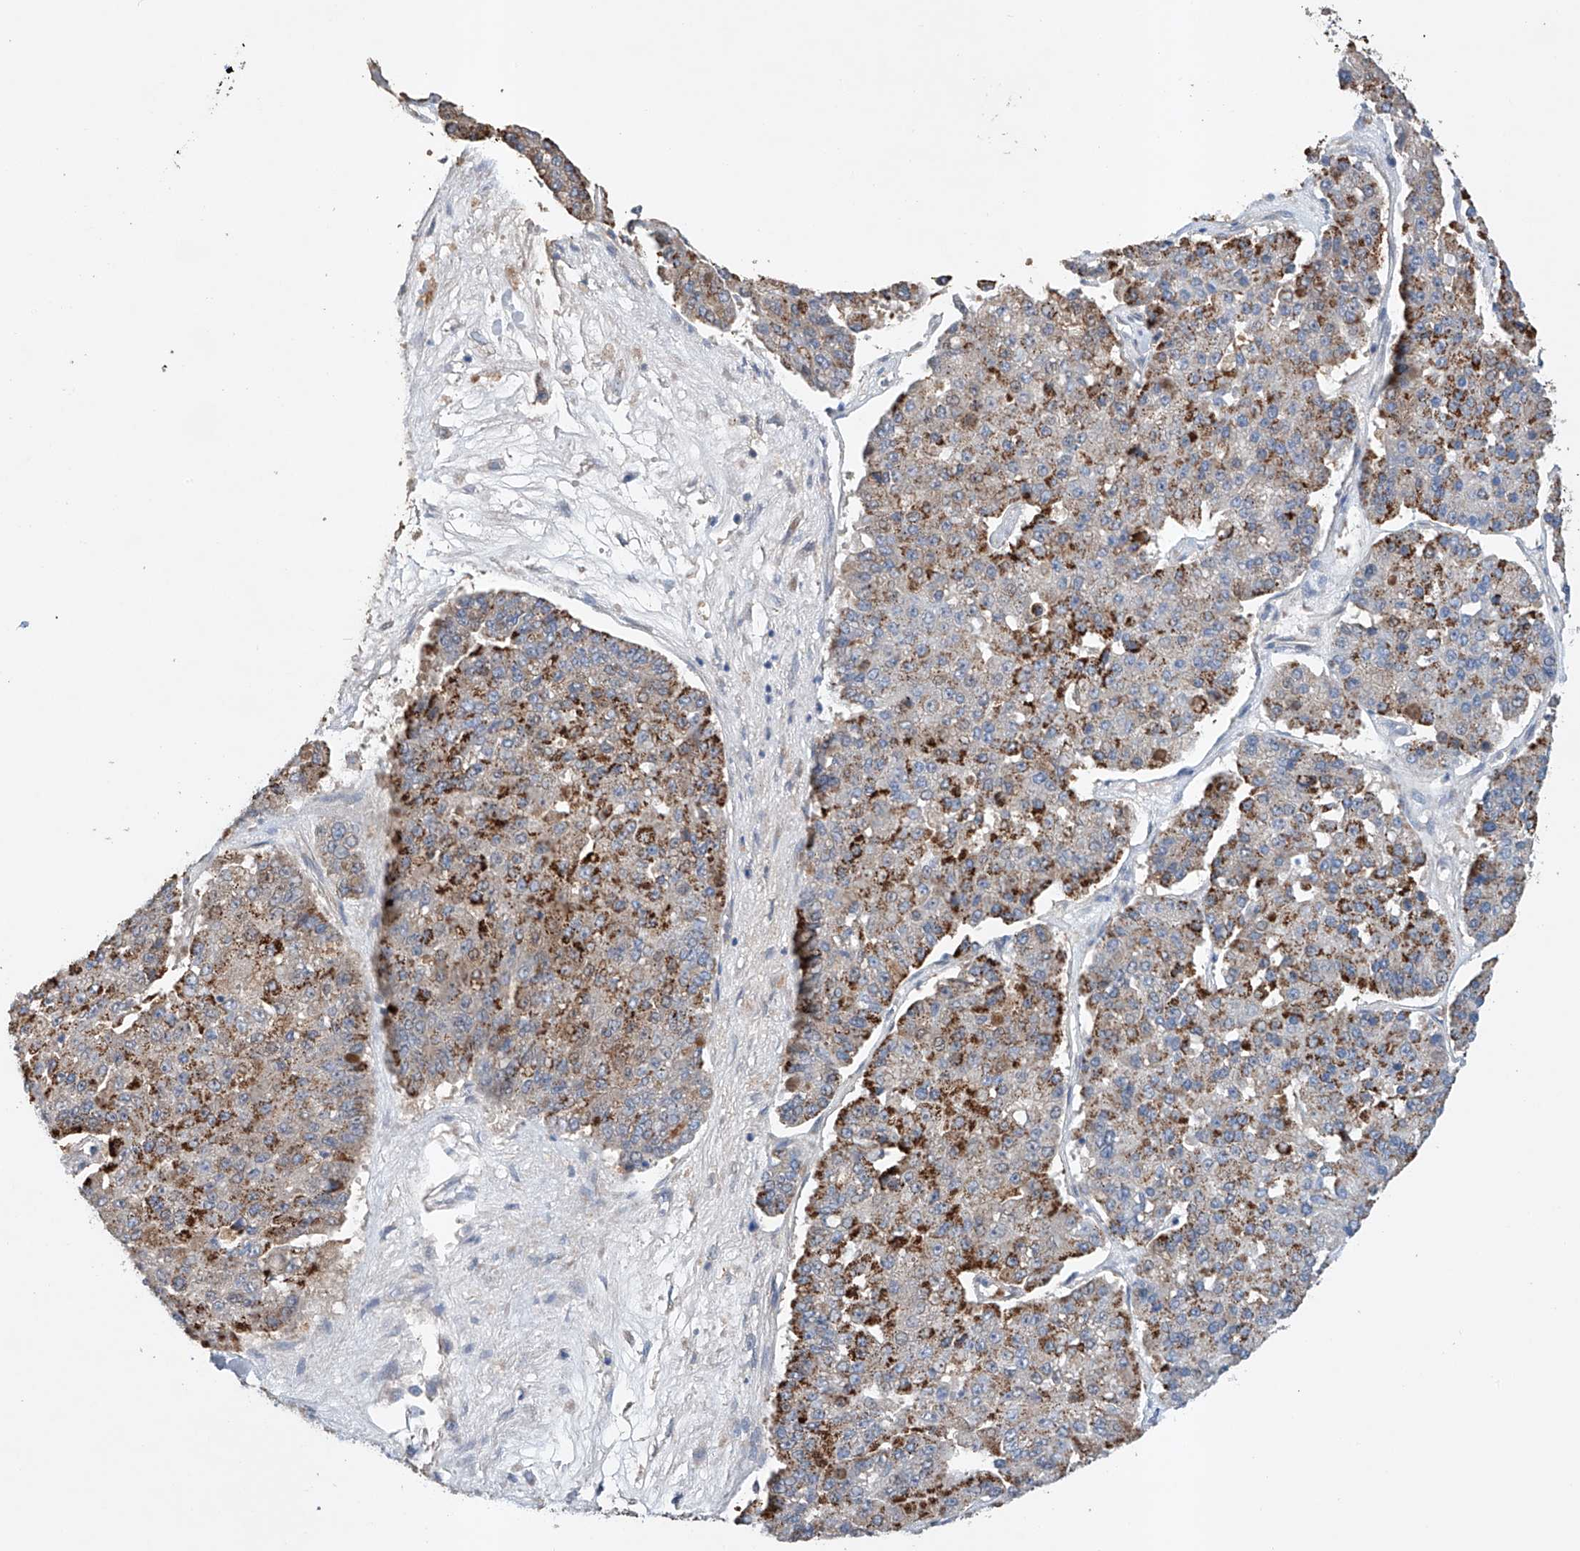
{"staining": {"intensity": "strong", "quantity": ">75%", "location": "cytoplasmic/membranous"}, "tissue": "pancreatic cancer", "cell_type": "Tumor cells", "image_type": "cancer", "snomed": [{"axis": "morphology", "description": "Adenocarcinoma, NOS"}, {"axis": "topography", "description": "Pancreas"}], "caption": "A high-resolution histopathology image shows IHC staining of pancreatic cancer, which reveals strong cytoplasmic/membranous expression in about >75% of tumor cells. Immunohistochemistry (ihc) stains the protein of interest in brown and the nuclei are stained blue.", "gene": "GPC4", "patient": {"sex": "male", "age": 50}}